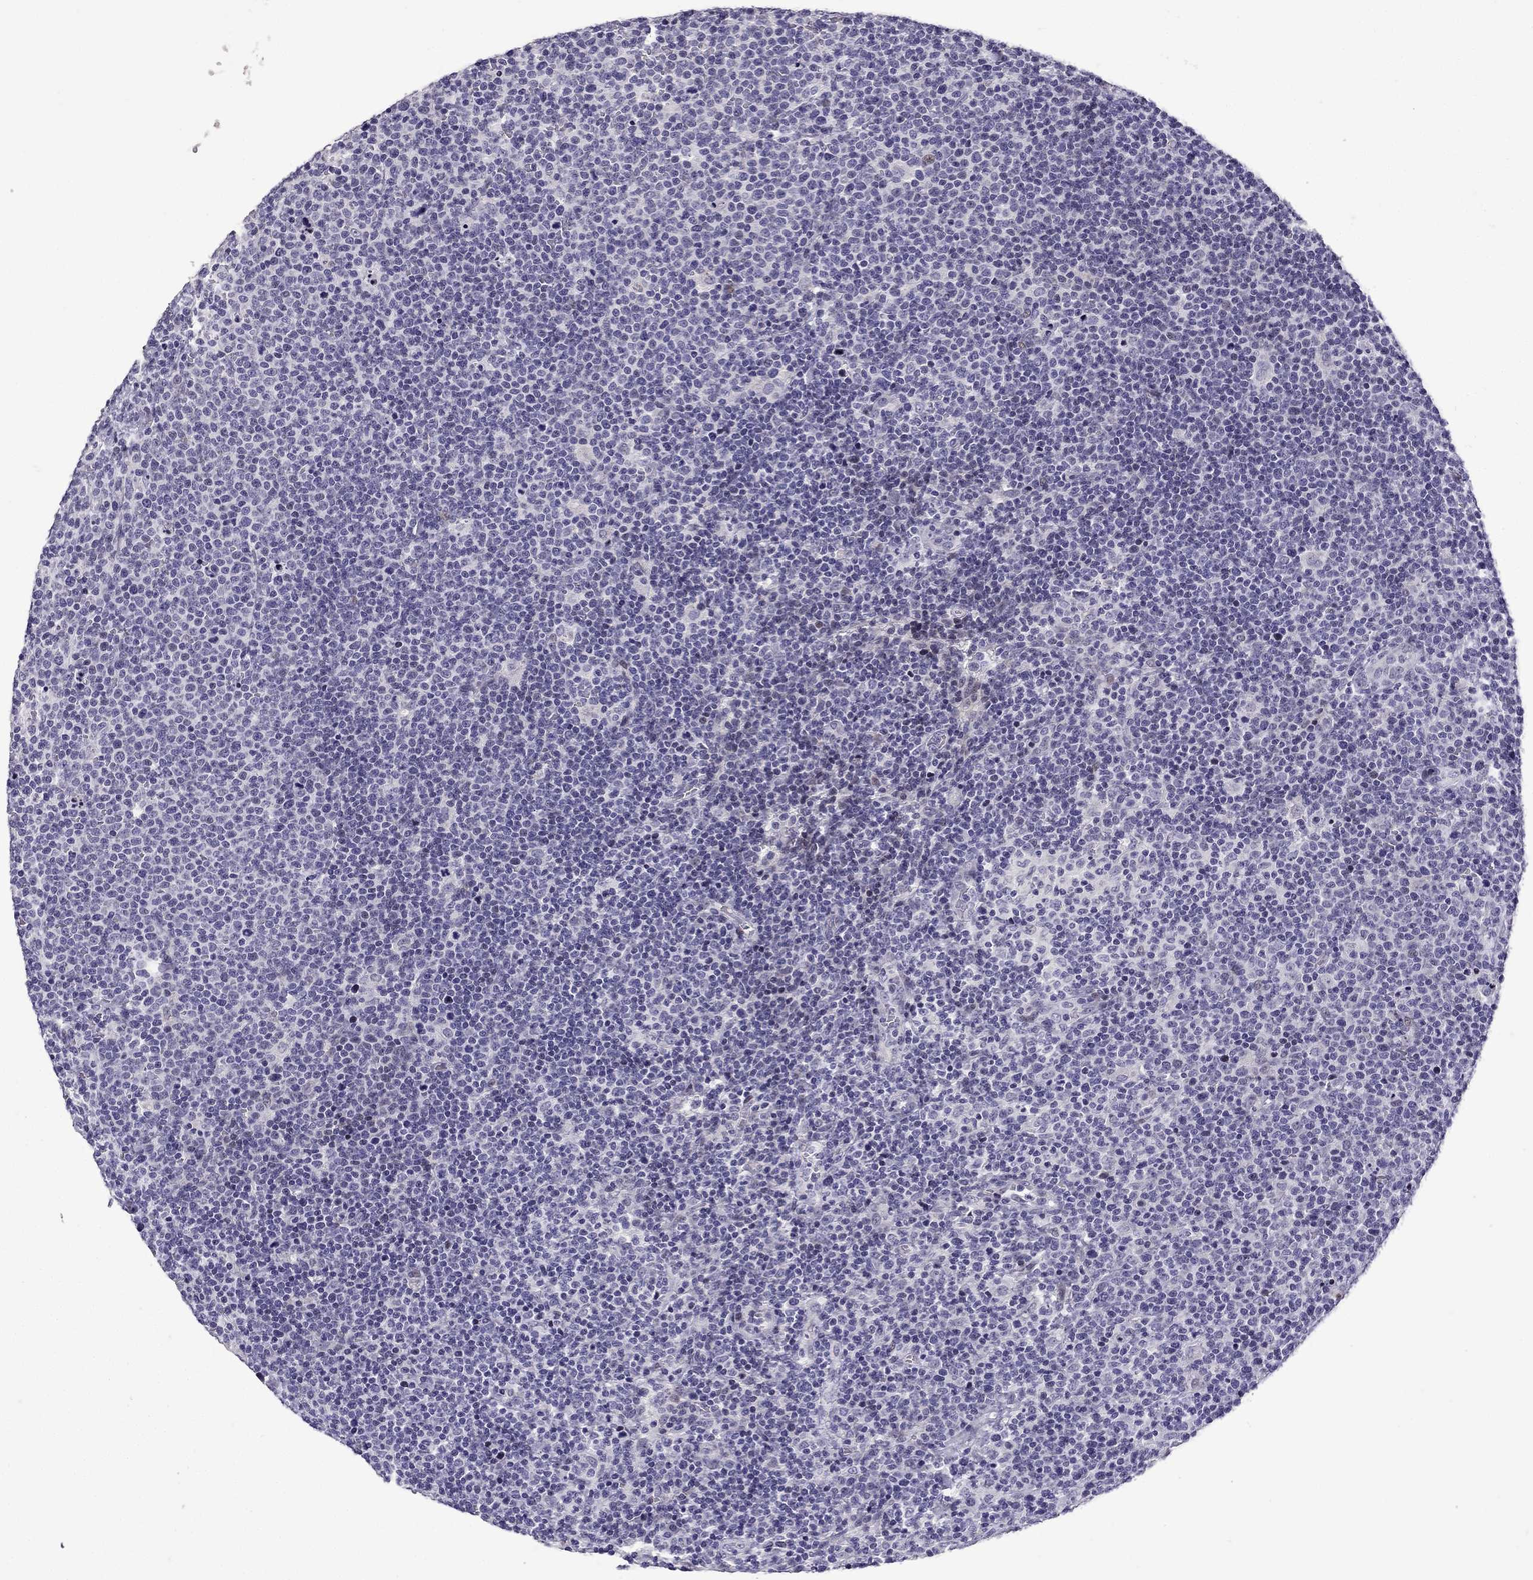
{"staining": {"intensity": "negative", "quantity": "none", "location": "none"}, "tissue": "lymphoma", "cell_type": "Tumor cells", "image_type": "cancer", "snomed": [{"axis": "morphology", "description": "Malignant lymphoma, non-Hodgkin's type, High grade"}, {"axis": "topography", "description": "Lymph node"}], "caption": "Tumor cells show no significant positivity in lymphoma.", "gene": "TTN", "patient": {"sex": "male", "age": 61}}